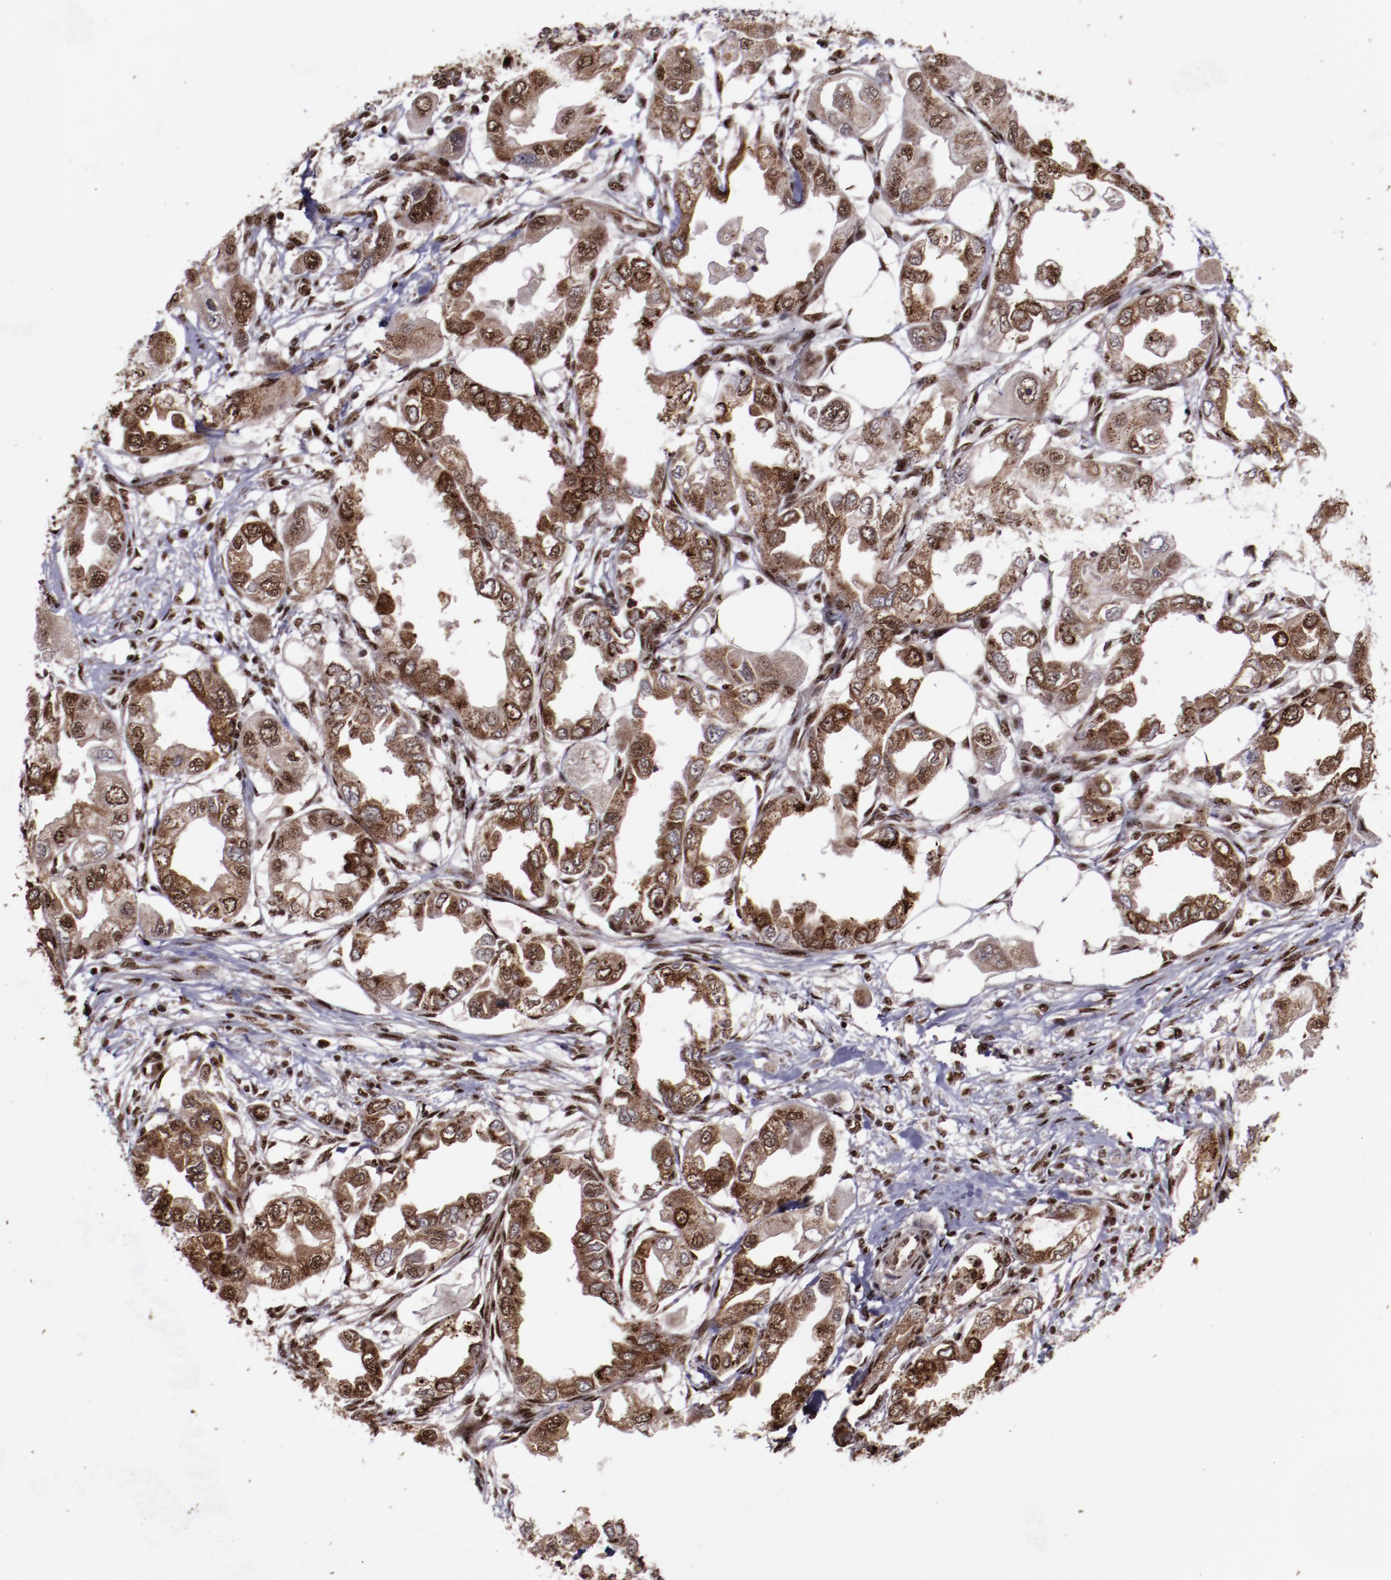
{"staining": {"intensity": "moderate", "quantity": ">75%", "location": "cytoplasmic/membranous,nuclear"}, "tissue": "endometrial cancer", "cell_type": "Tumor cells", "image_type": "cancer", "snomed": [{"axis": "morphology", "description": "Adenocarcinoma, NOS"}, {"axis": "topography", "description": "Endometrium"}], "caption": "An immunohistochemistry (IHC) image of neoplastic tissue is shown. Protein staining in brown shows moderate cytoplasmic/membranous and nuclear positivity in endometrial cancer (adenocarcinoma) within tumor cells.", "gene": "SNW1", "patient": {"sex": "female", "age": 67}}